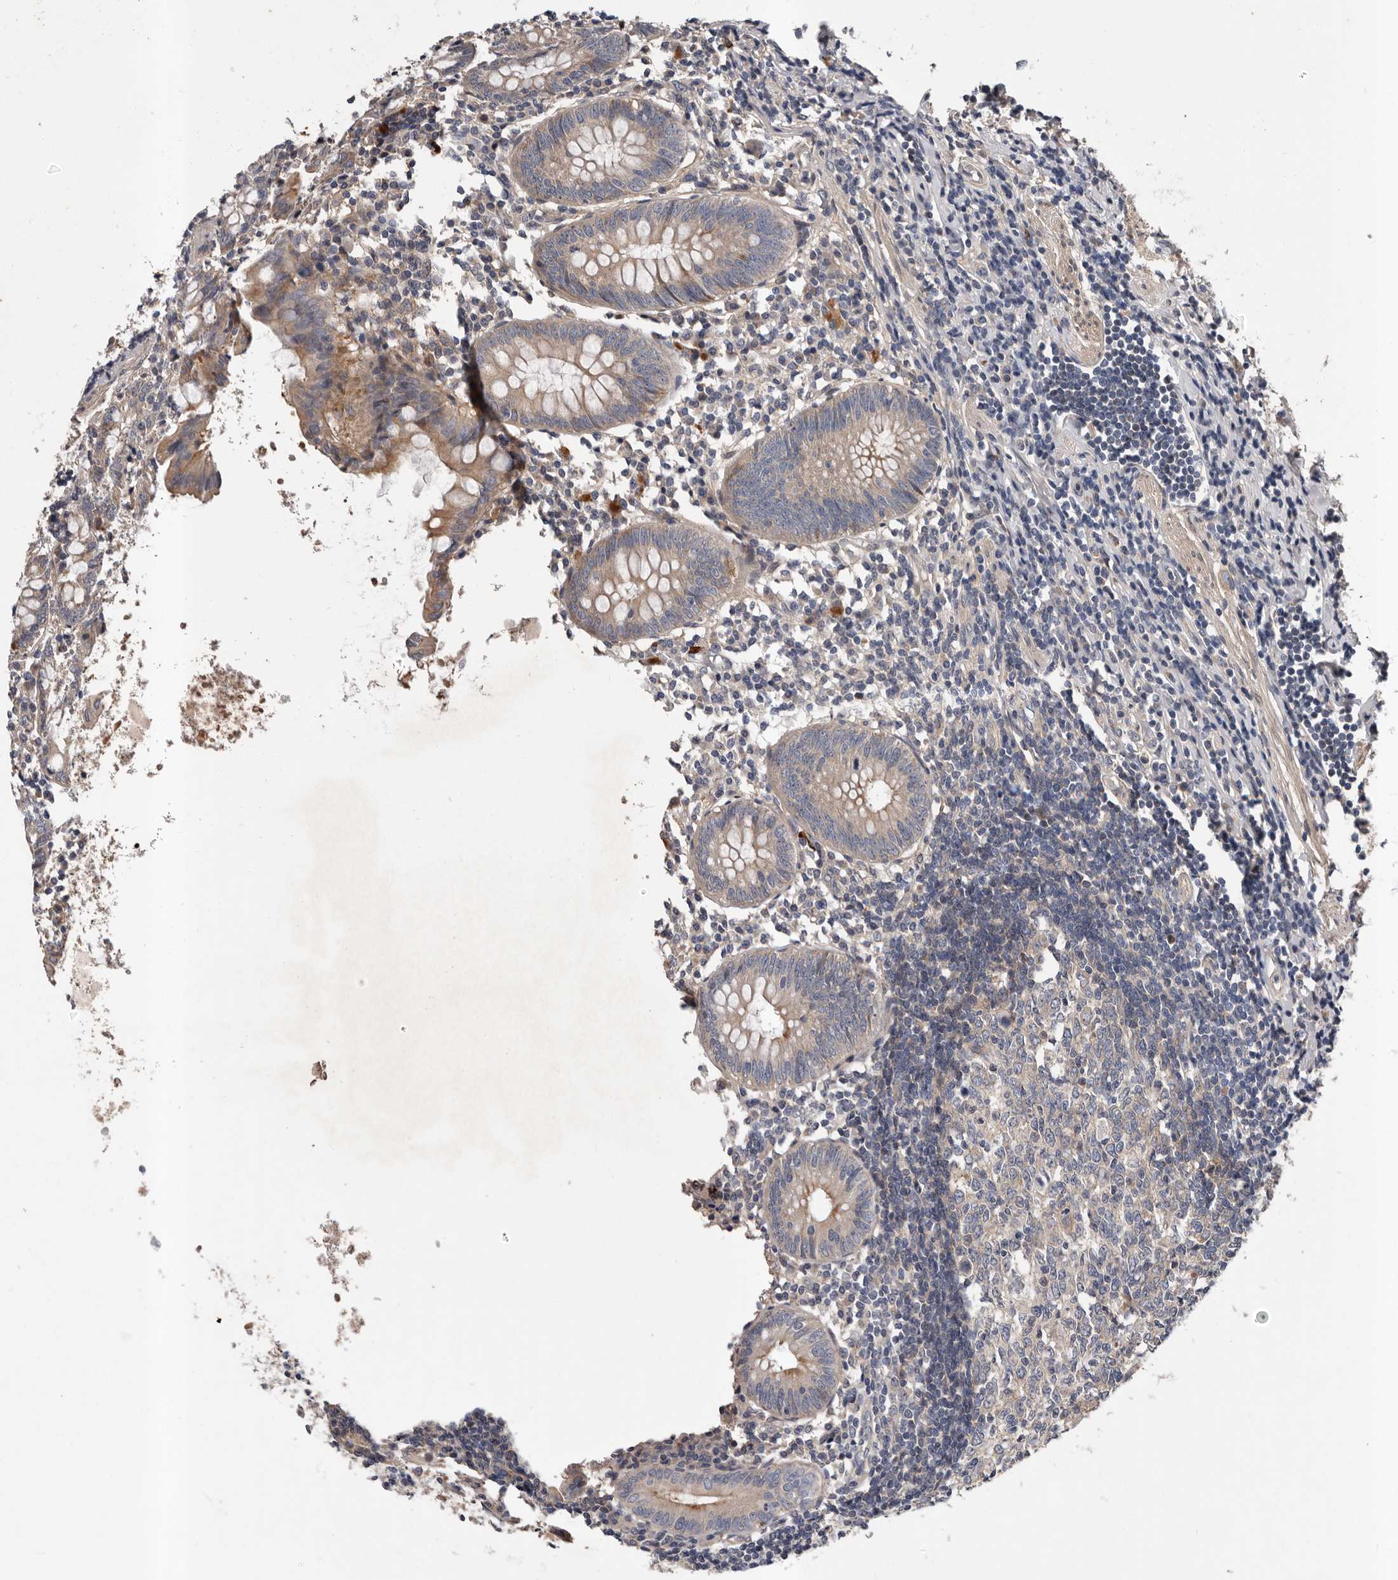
{"staining": {"intensity": "moderate", "quantity": "25%-75%", "location": "cytoplasmic/membranous"}, "tissue": "appendix", "cell_type": "Glandular cells", "image_type": "normal", "snomed": [{"axis": "morphology", "description": "Normal tissue, NOS"}, {"axis": "topography", "description": "Appendix"}], "caption": "Protein expression analysis of benign appendix shows moderate cytoplasmic/membranous expression in approximately 25%-75% of glandular cells. The protein of interest is stained brown, and the nuclei are stained in blue (DAB IHC with brightfield microscopy, high magnification).", "gene": "PRKD1", "patient": {"sex": "female", "age": 54}}